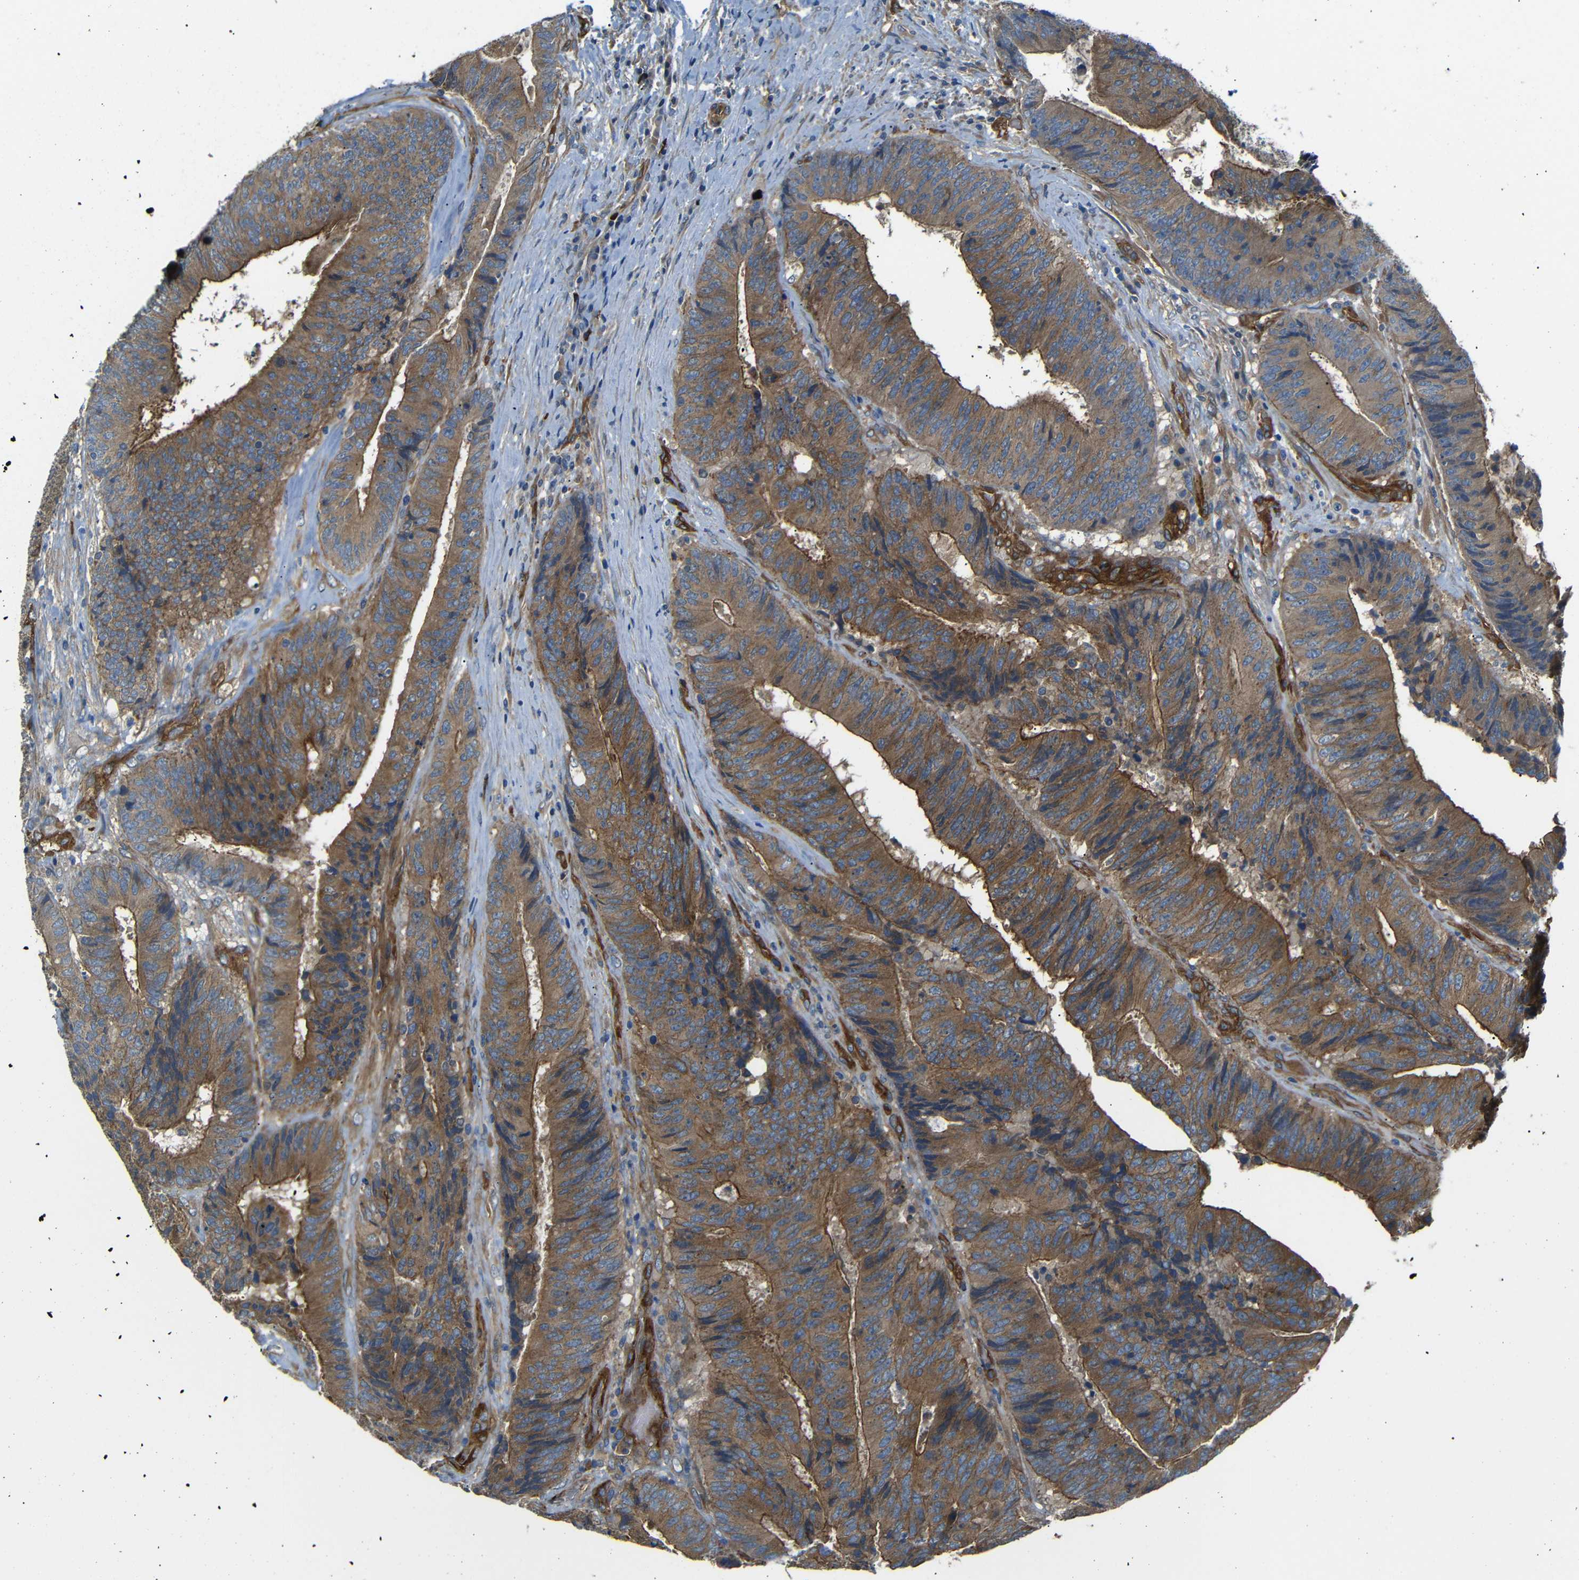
{"staining": {"intensity": "strong", "quantity": ">75%", "location": "cytoplasmic/membranous"}, "tissue": "colorectal cancer", "cell_type": "Tumor cells", "image_type": "cancer", "snomed": [{"axis": "morphology", "description": "Adenocarcinoma, NOS"}, {"axis": "topography", "description": "Rectum"}], "caption": "Immunohistochemistry (IHC) histopathology image of neoplastic tissue: human adenocarcinoma (colorectal) stained using immunohistochemistry shows high levels of strong protein expression localized specifically in the cytoplasmic/membranous of tumor cells, appearing as a cytoplasmic/membranous brown color.", "gene": "MYO1B", "patient": {"sex": "male", "age": 72}}